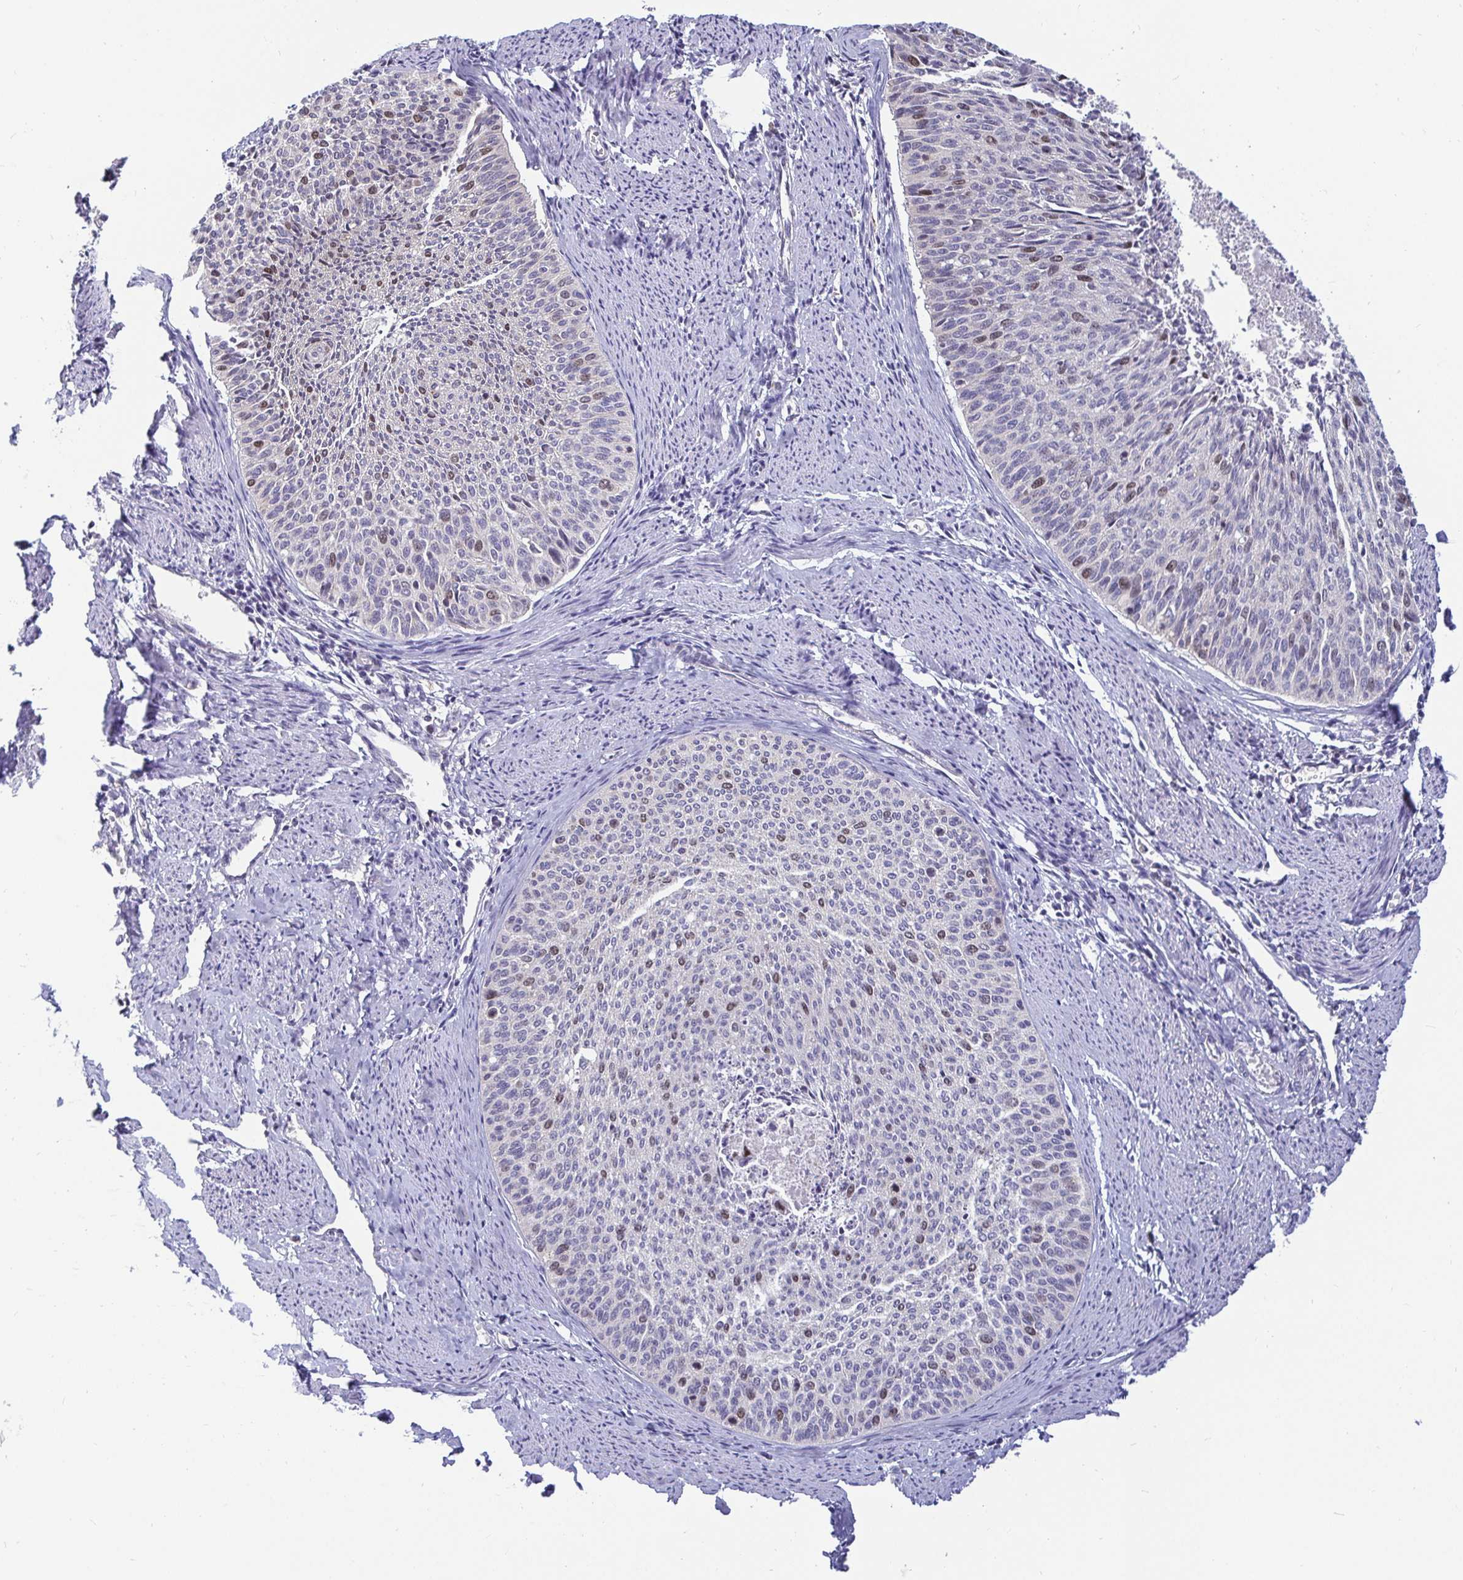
{"staining": {"intensity": "weak", "quantity": "<25%", "location": "nuclear"}, "tissue": "cervical cancer", "cell_type": "Tumor cells", "image_type": "cancer", "snomed": [{"axis": "morphology", "description": "Squamous cell carcinoma, NOS"}, {"axis": "topography", "description": "Cervix"}], "caption": "DAB (3,3'-diaminobenzidine) immunohistochemical staining of cervical cancer demonstrates no significant staining in tumor cells.", "gene": "ANLN", "patient": {"sex": "female", "age": 55}}